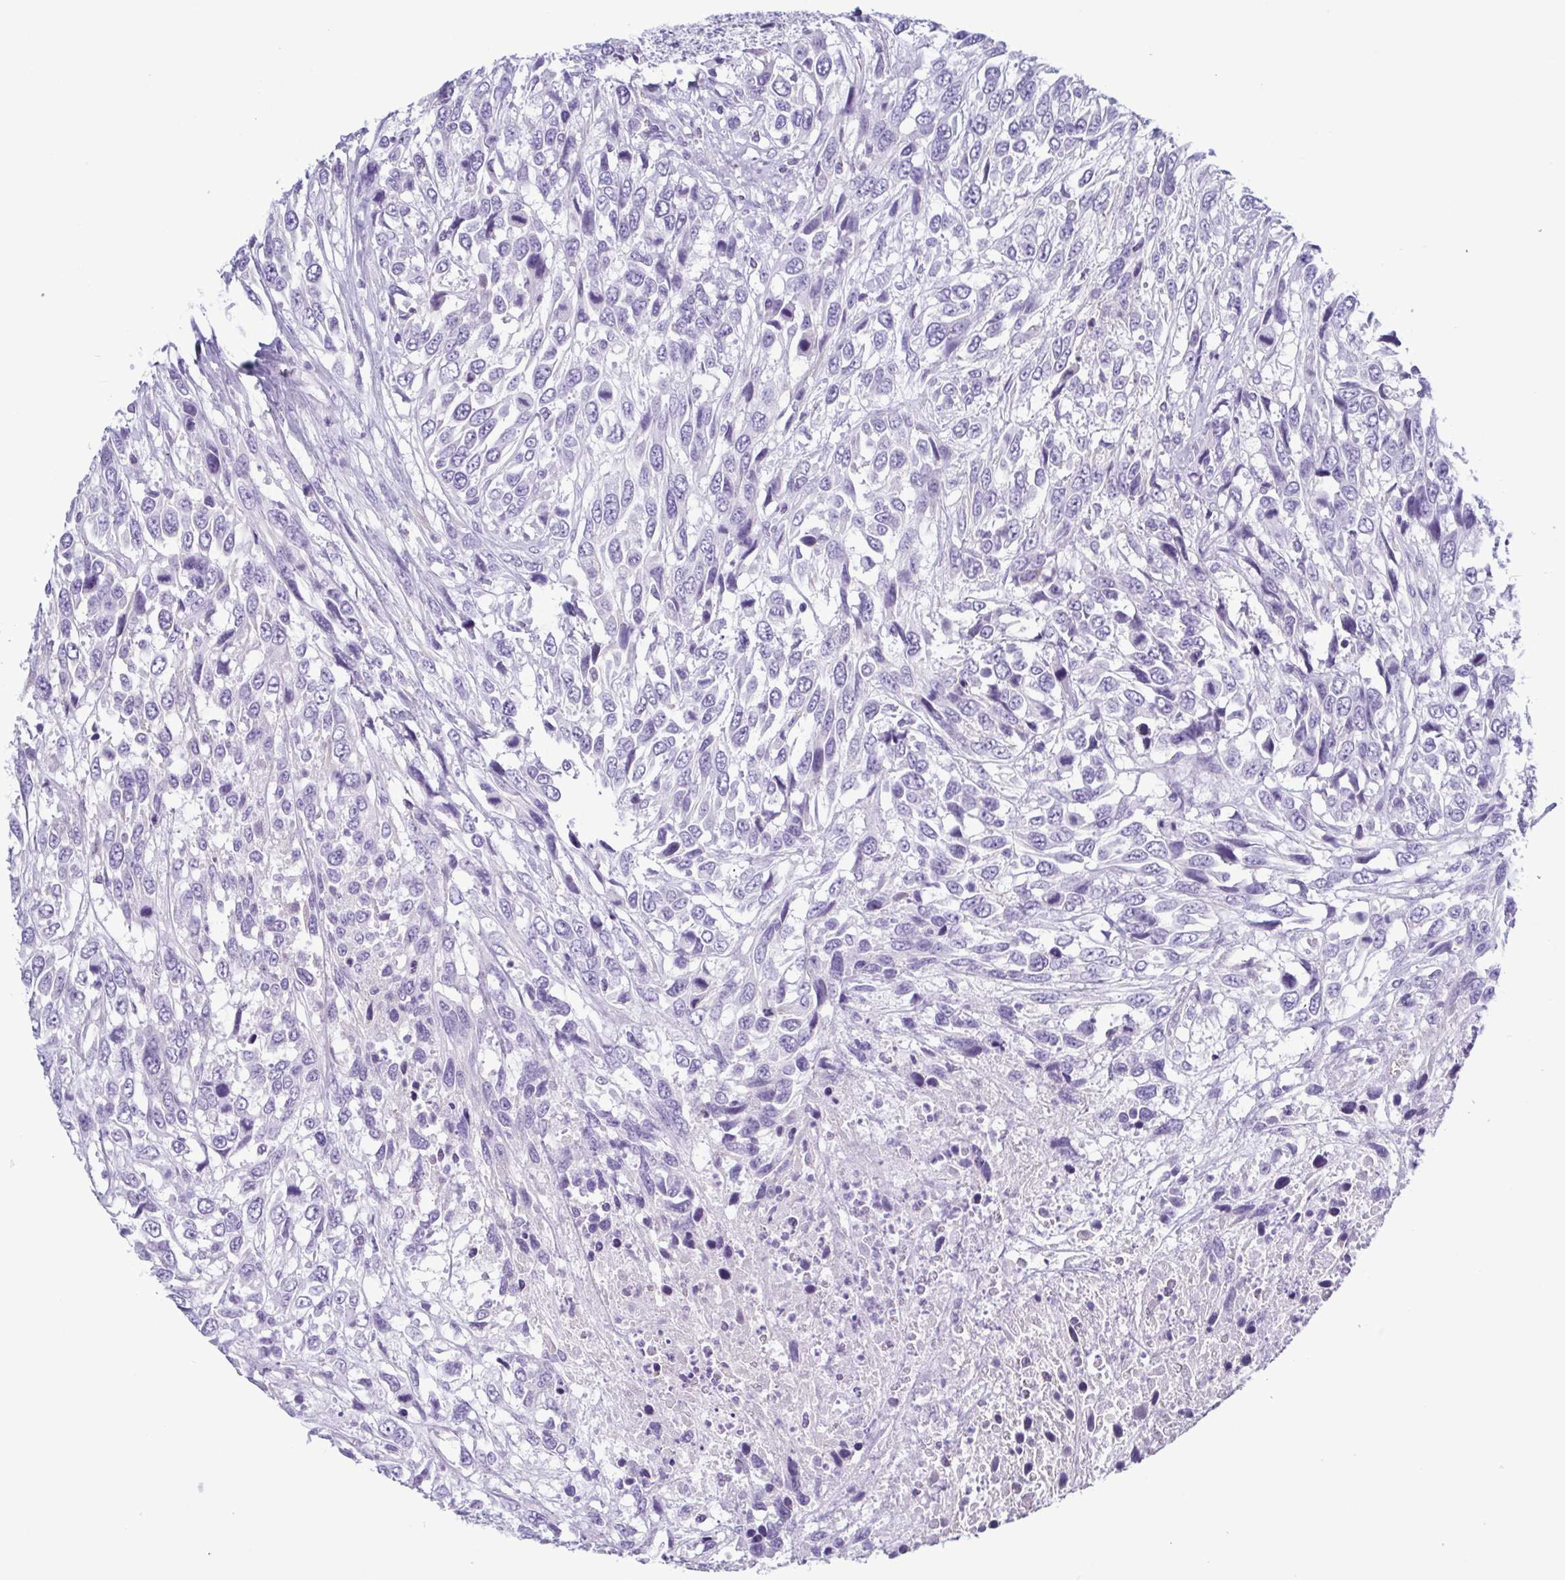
{"staining": {"intensity": "negative", "quantity": "none", "location": "none"}, "tissue": "urothelial cancer", "cell_type": "Tumor cells", "image_type": "cancer", "snomed": [{"axis": "morphology", "description": "Urothelial carcinoma, High grade"}, {"axis": "topography", "description": "Urinary bladder"}], "caption": "A photomicrograph of human urothelial cancer is negative for staining in tumor cells. (DAB immunohistochemistry visualized using brightfield microscopy, high magnification).", "gene": "KRT10", "patient": {"sex": "female", "age": 70}}